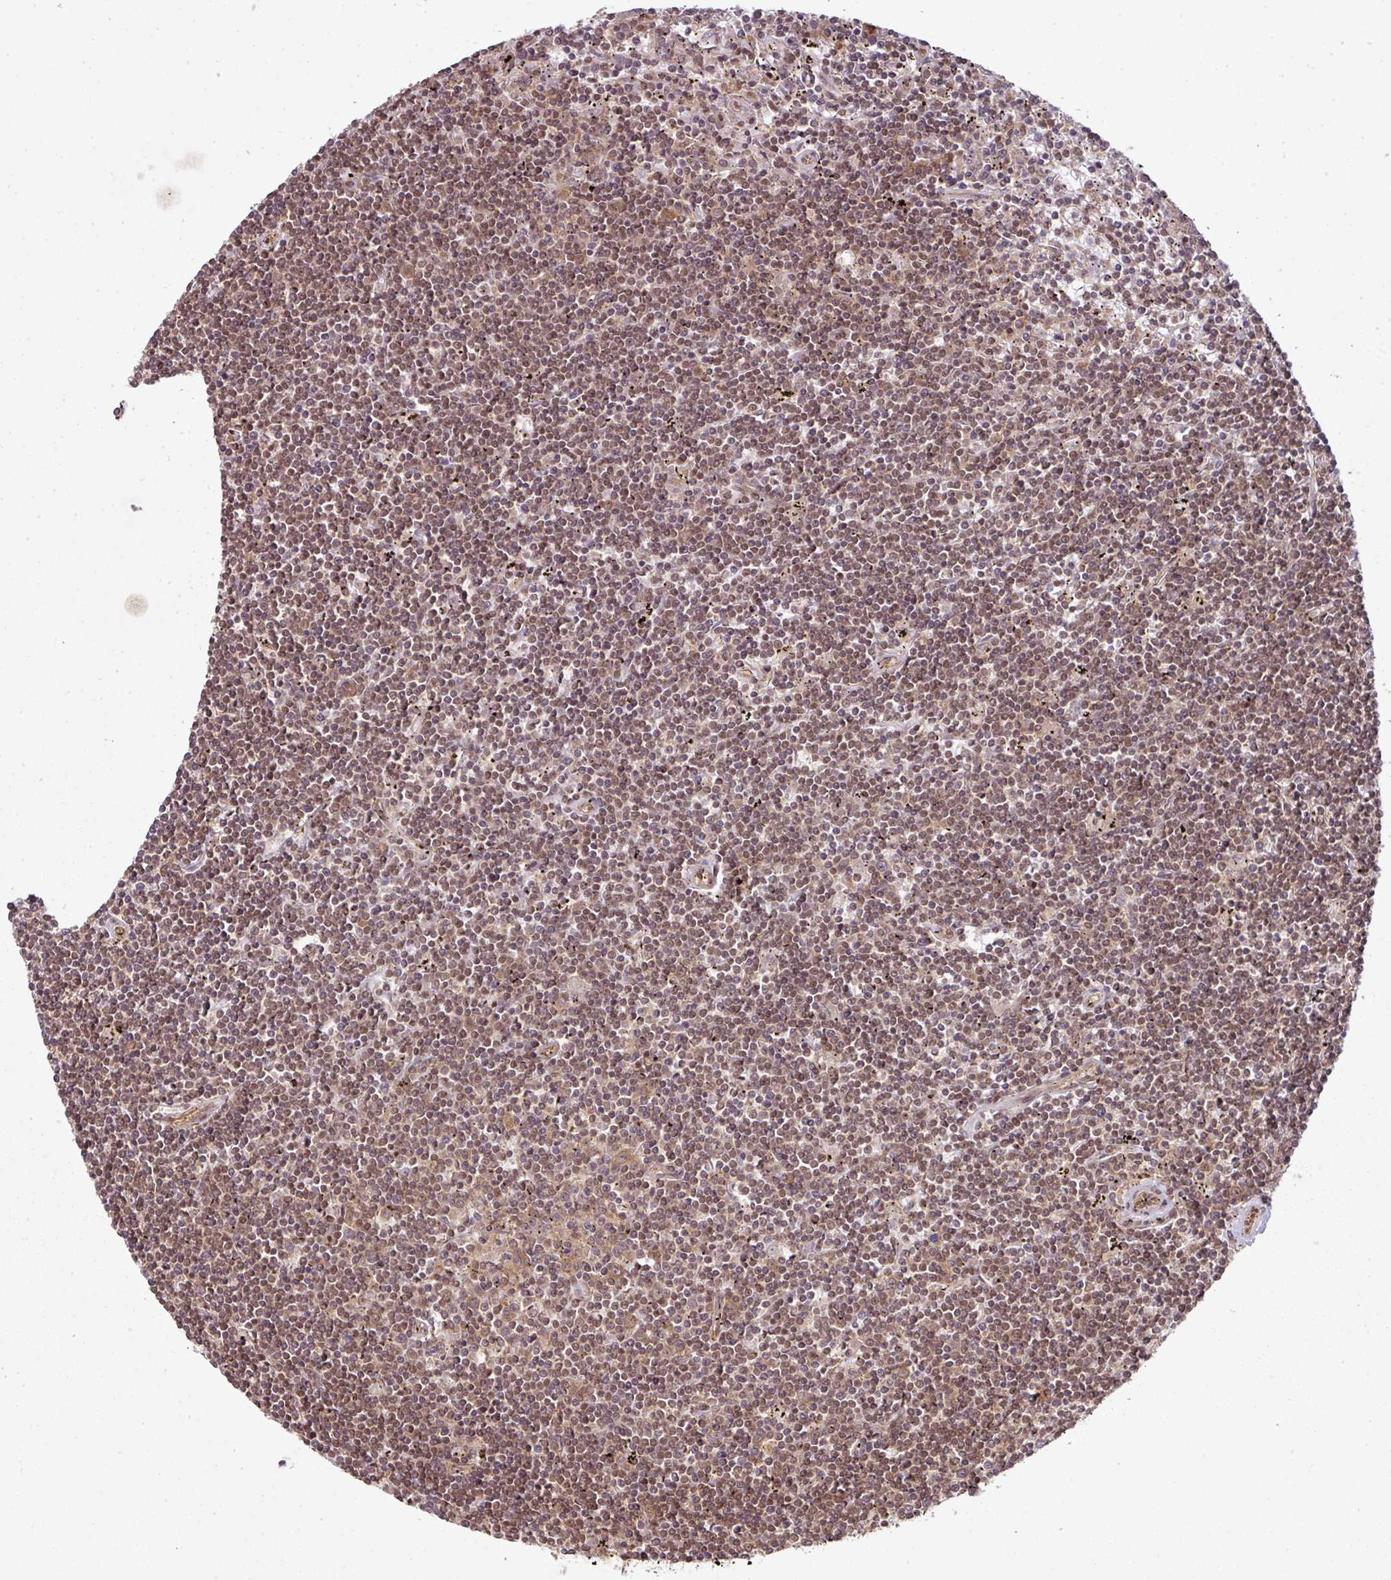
{"staining": {"intensity": "moderate", "quantity": "25%-75%", "location": "cytoplasmic/membranous,nuclear"}, "tissue": "lymphoma", "cell_type": "Tumor cells", "image_type": "cancer", "snomed": [{"axis": "morphology", "description": "Malignant lymphoma, non-Hodgkin's type, Low grade"}, {"axis": "topography", "description": "Spleen"}], "caption": "A micrograph of lymphoma stained for a protein exhibits moderate cytoplasmic/membranous and nuclear brown staining in tumor cells.", "gene": "ANKRD18A", "patient": {"sex": "male", "age": 76}}